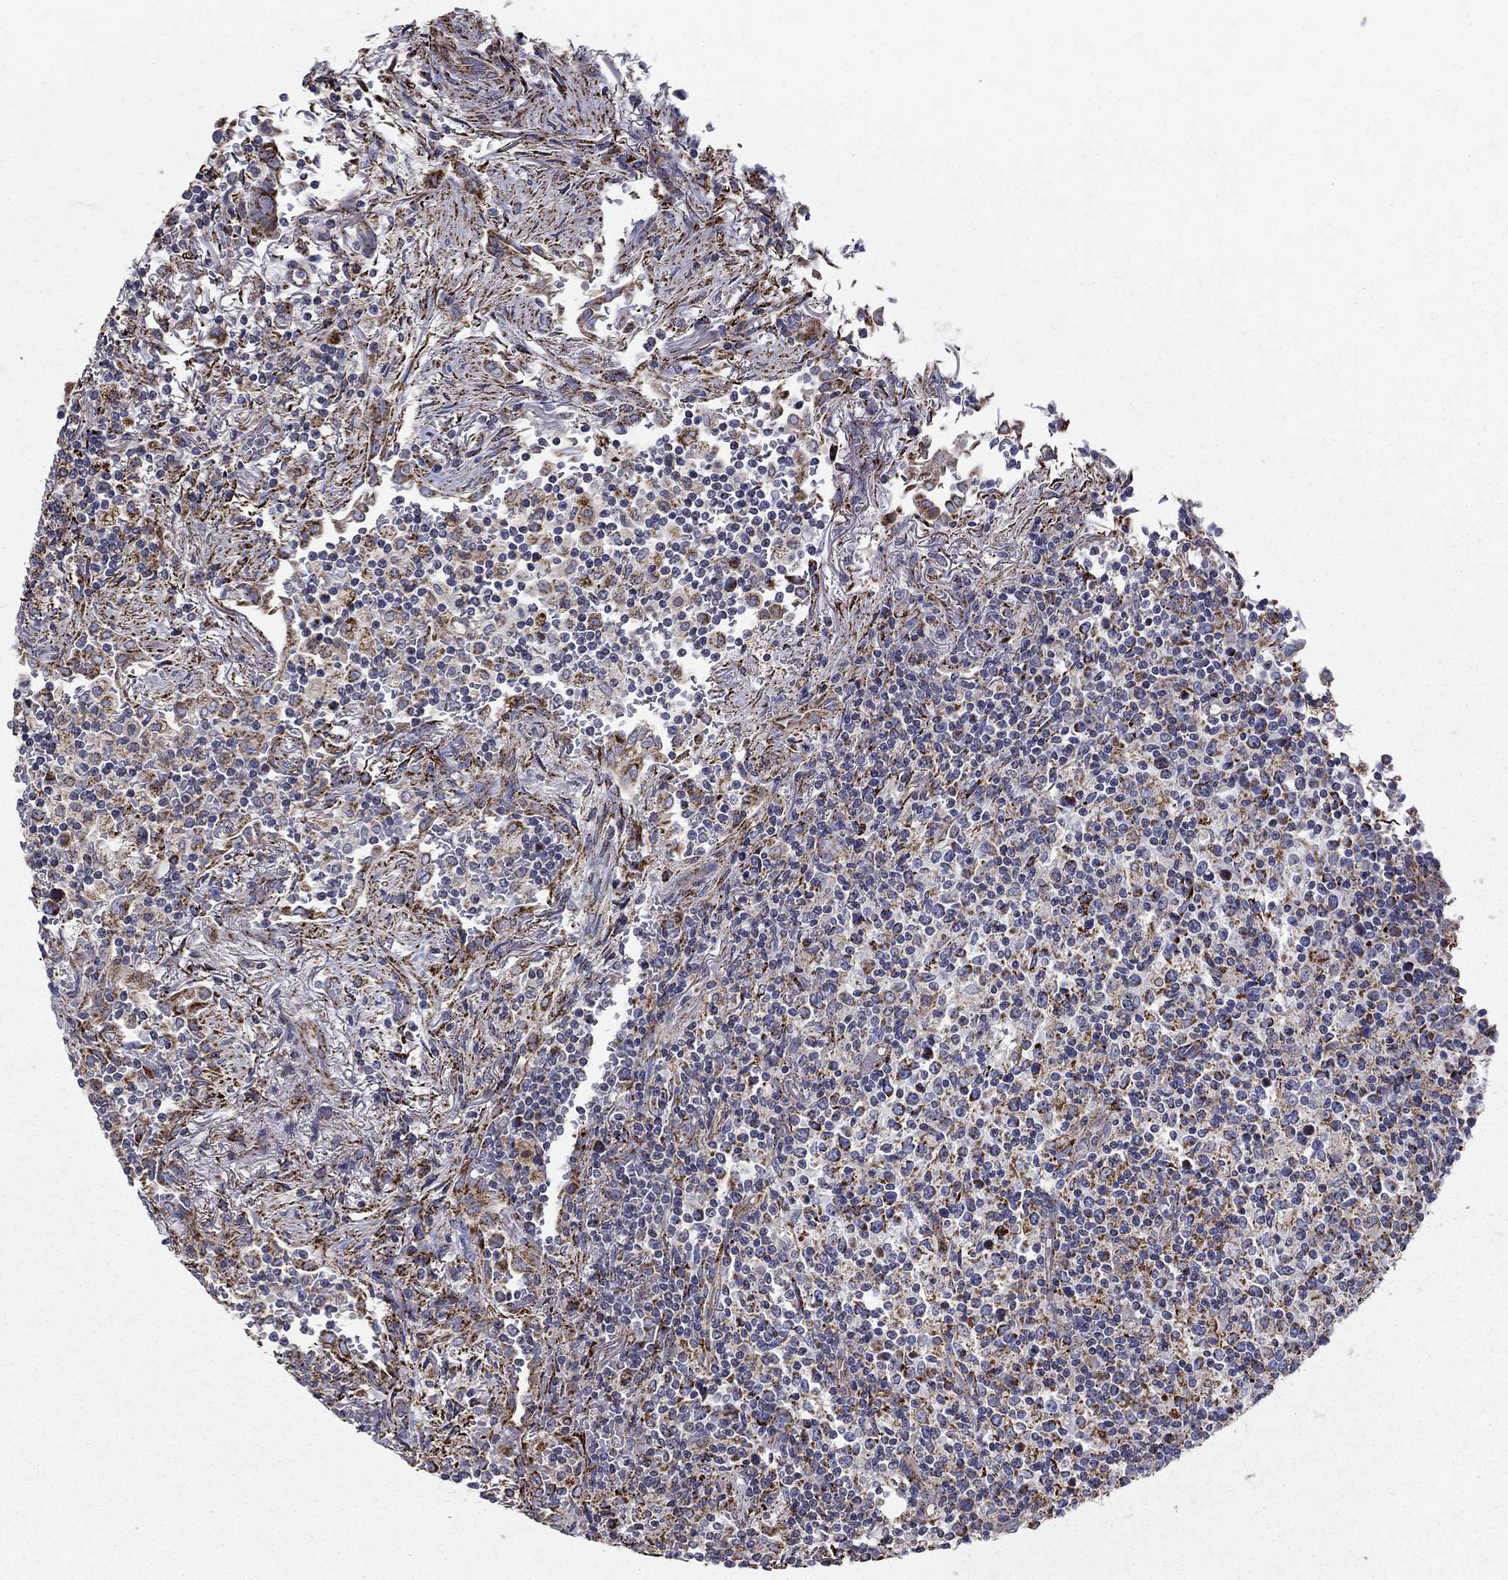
{"staining": {"intensity": "strong", "quantity": "<25%", "location": "cytoplasmic/membranous"}, "tissue": "lymphoma", "cell_type": "Tumor cells", "image_type": "cancer", "snomed": [{"axis": "morphology", "description": "Malignant lymphoma, non-Hodgkin's type, High grade"}, {"axis": "topography", "description": "Lung"}], "caption": "Protein expression analysis of lymphoma exhibits strong cytoplasmic/membranous expression in about <25% of tumor cells.", "gene": "GCSH", "patient": {"sex": "male", "age": 79}}